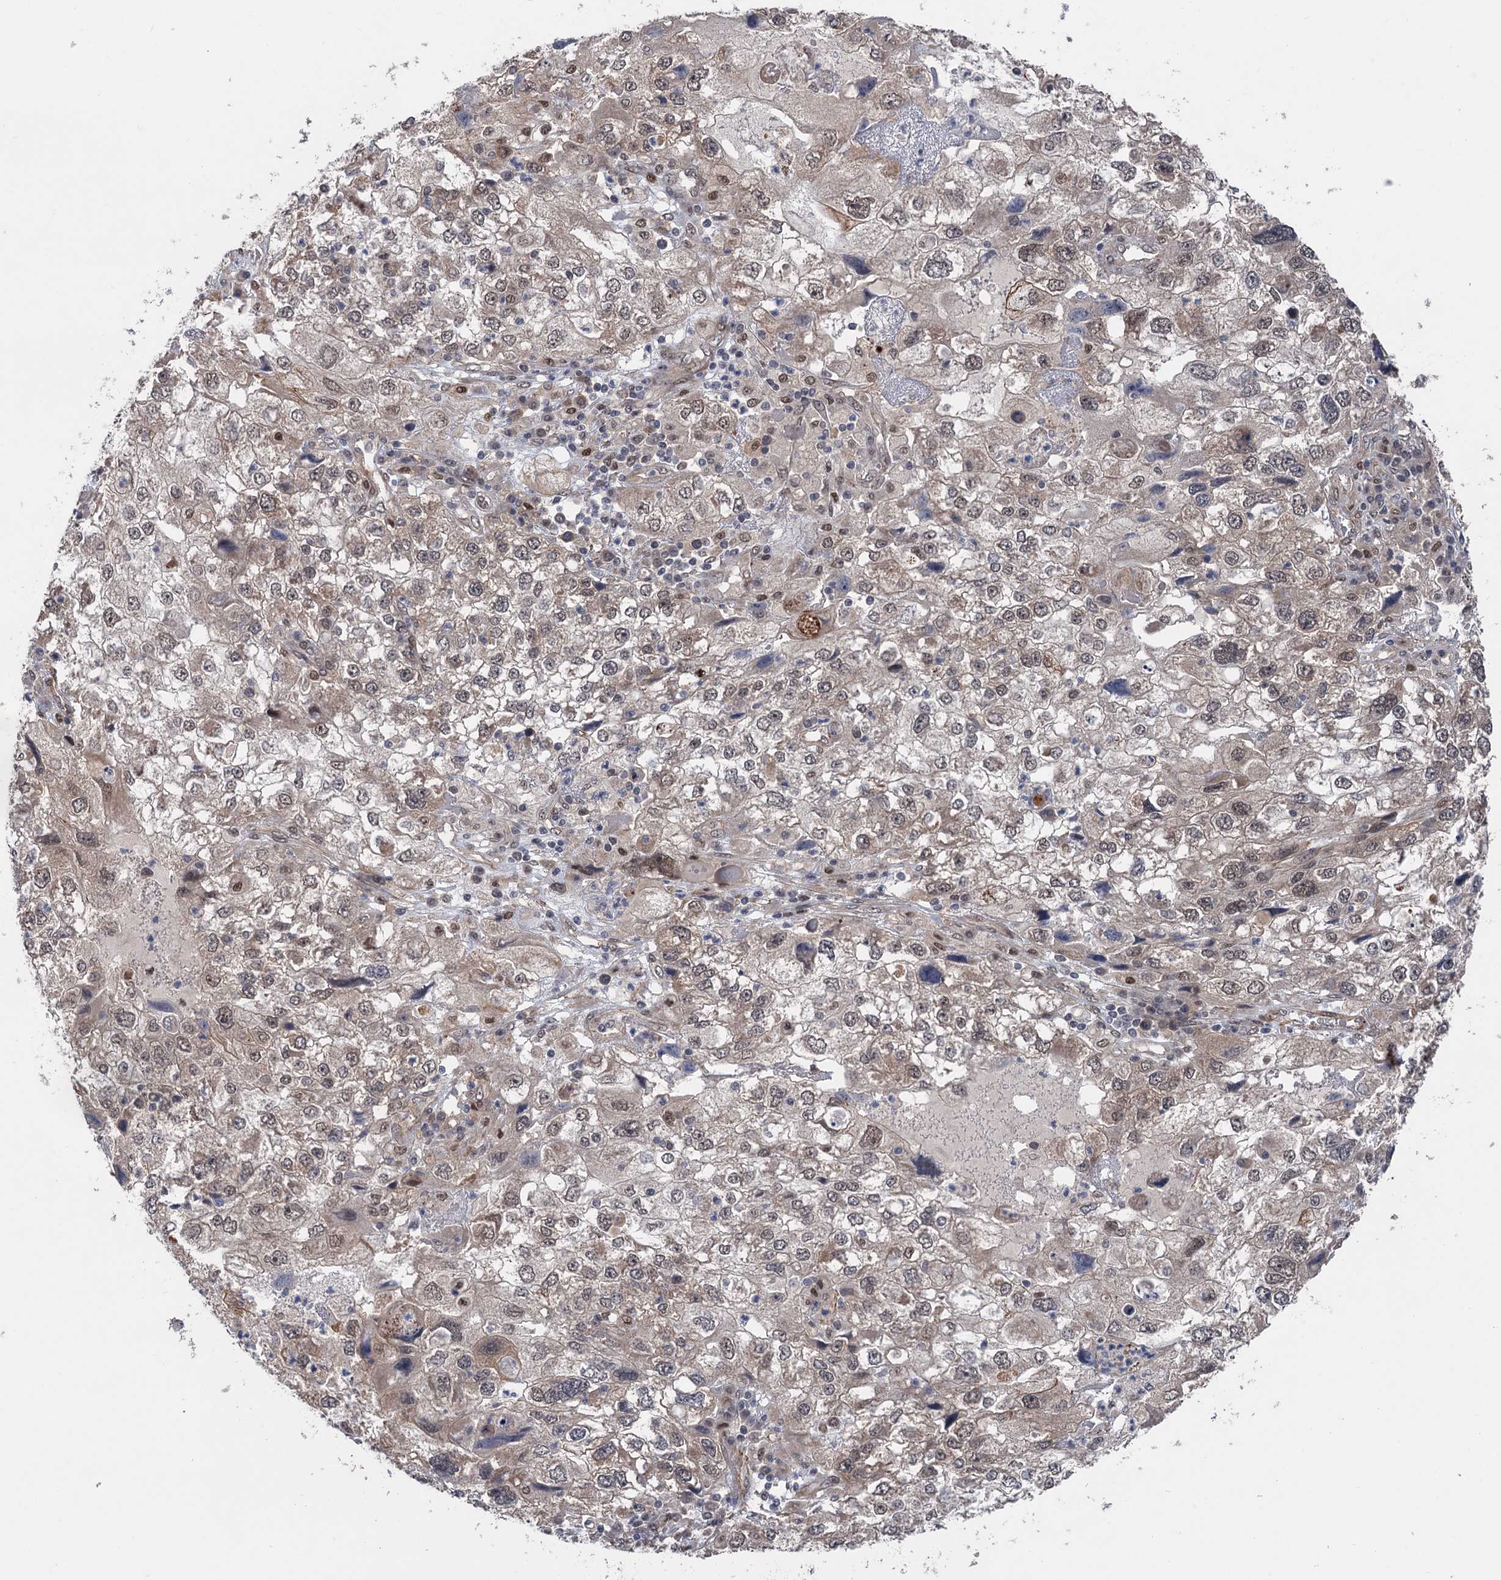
{"staining": {"intensity": "weak", "quantity": "<25%", "location": "nuclear"}, "tissue": "endometrial cancer", "cell_type": "Tumor cells", "image_type": "cancer", "snomed": [{"axis": "morphology", "description": "Adenocarcinoma, NOS"}, {"axis": "topography", "description": "Endometrium"}], "caption": "This is an immunohistochemistry (IHC) histopathology image of human endometrial cancer. There is no positivity in tumor cells.", "gene": "TTC31", "patient": {"sex": "female", "age": 49}}